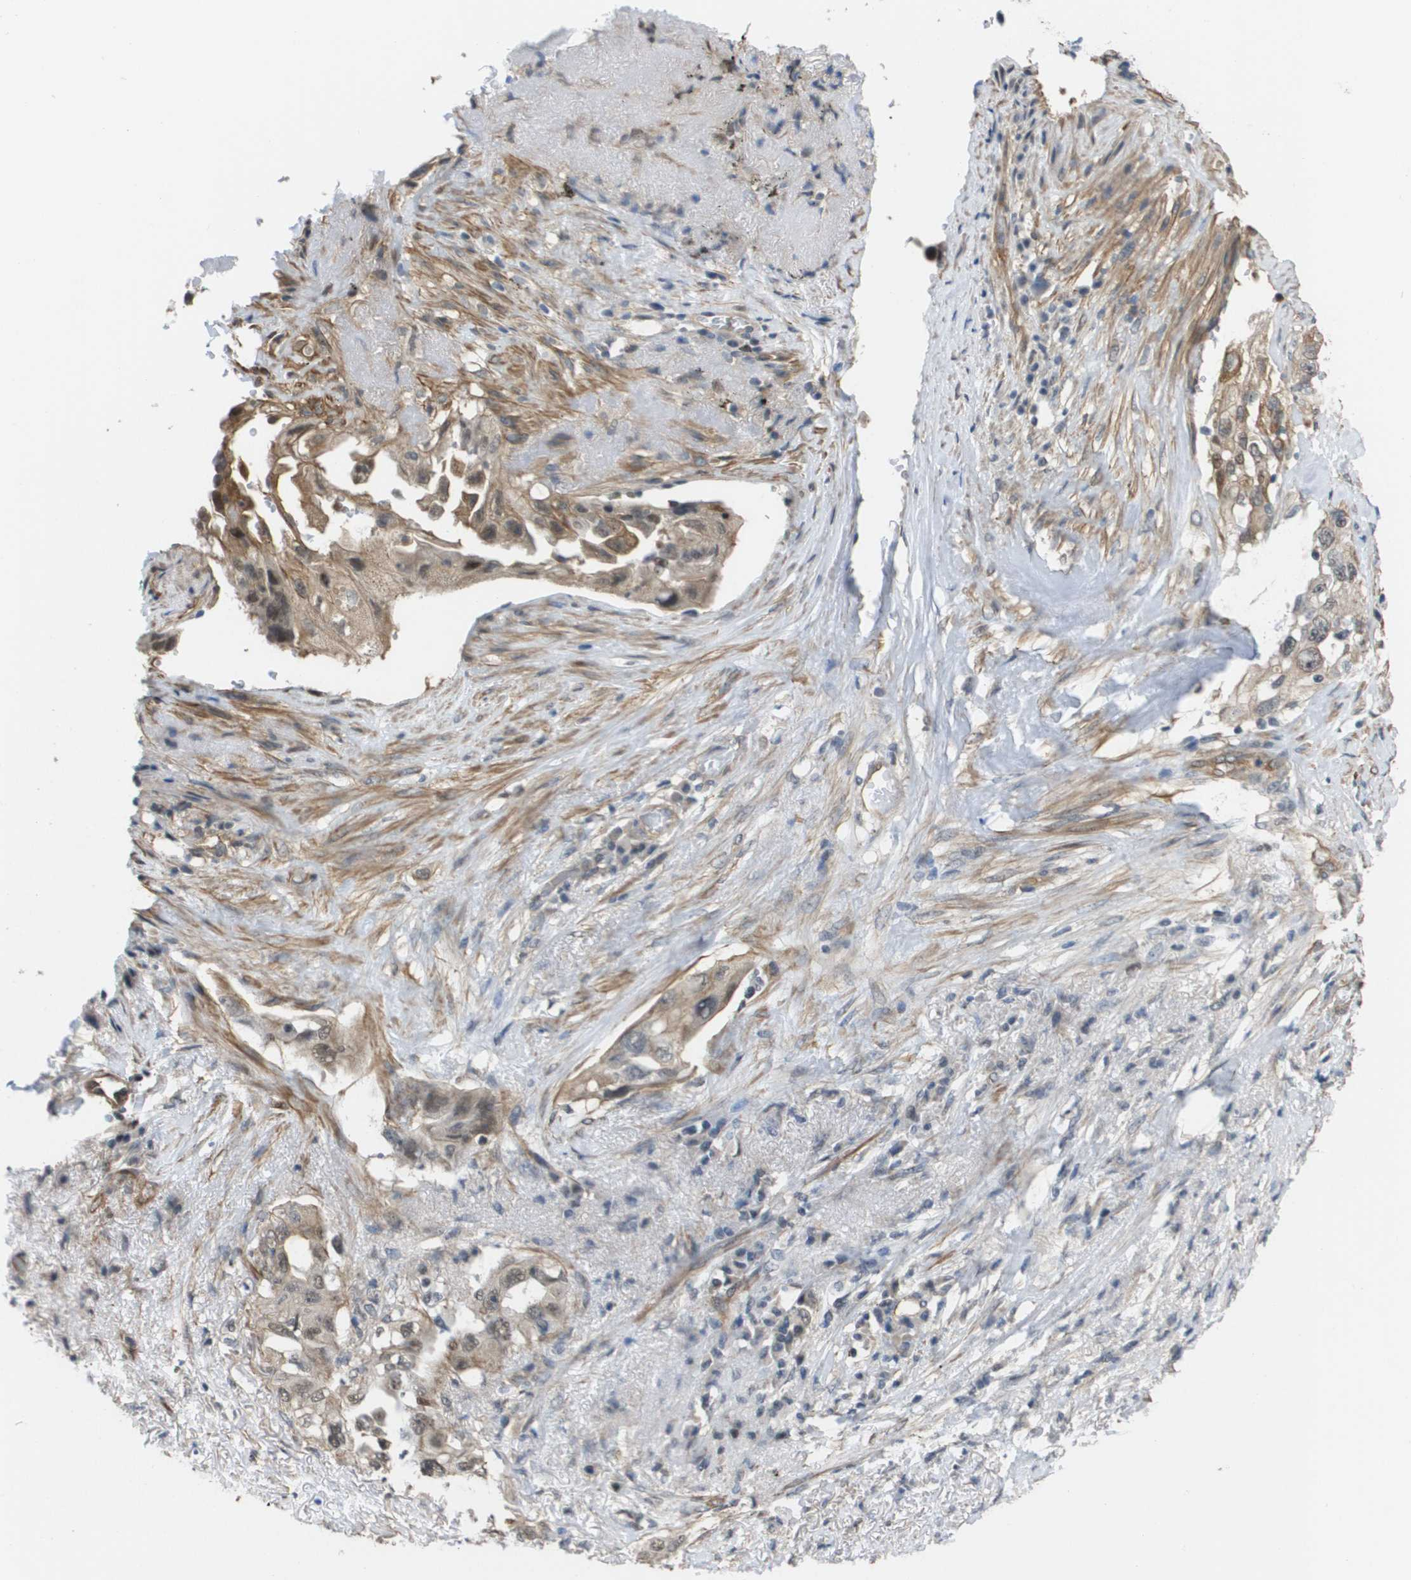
{"staining": {"intensity": "weak", "quantity": "25%-75%", "location": "cytoplasmic/membranous"}, "tissue": "lung cancer", "cell_type": "Tumor cells", "image_type": "cancer", "snomed": [{"axis": "morphology", "description": "Adenocarcinoma, NOS"}, {"axis": "topography", "description": "Lung"}], "caption": "DAB immunohistochemical staining of human adenocarcinoma (lung) reveals weak cytoplasmic/membranous protein expression in about 25%-75% of tumor cells.", "gene": "RNF112", "patient": {"sex": "female", "age": 51}}